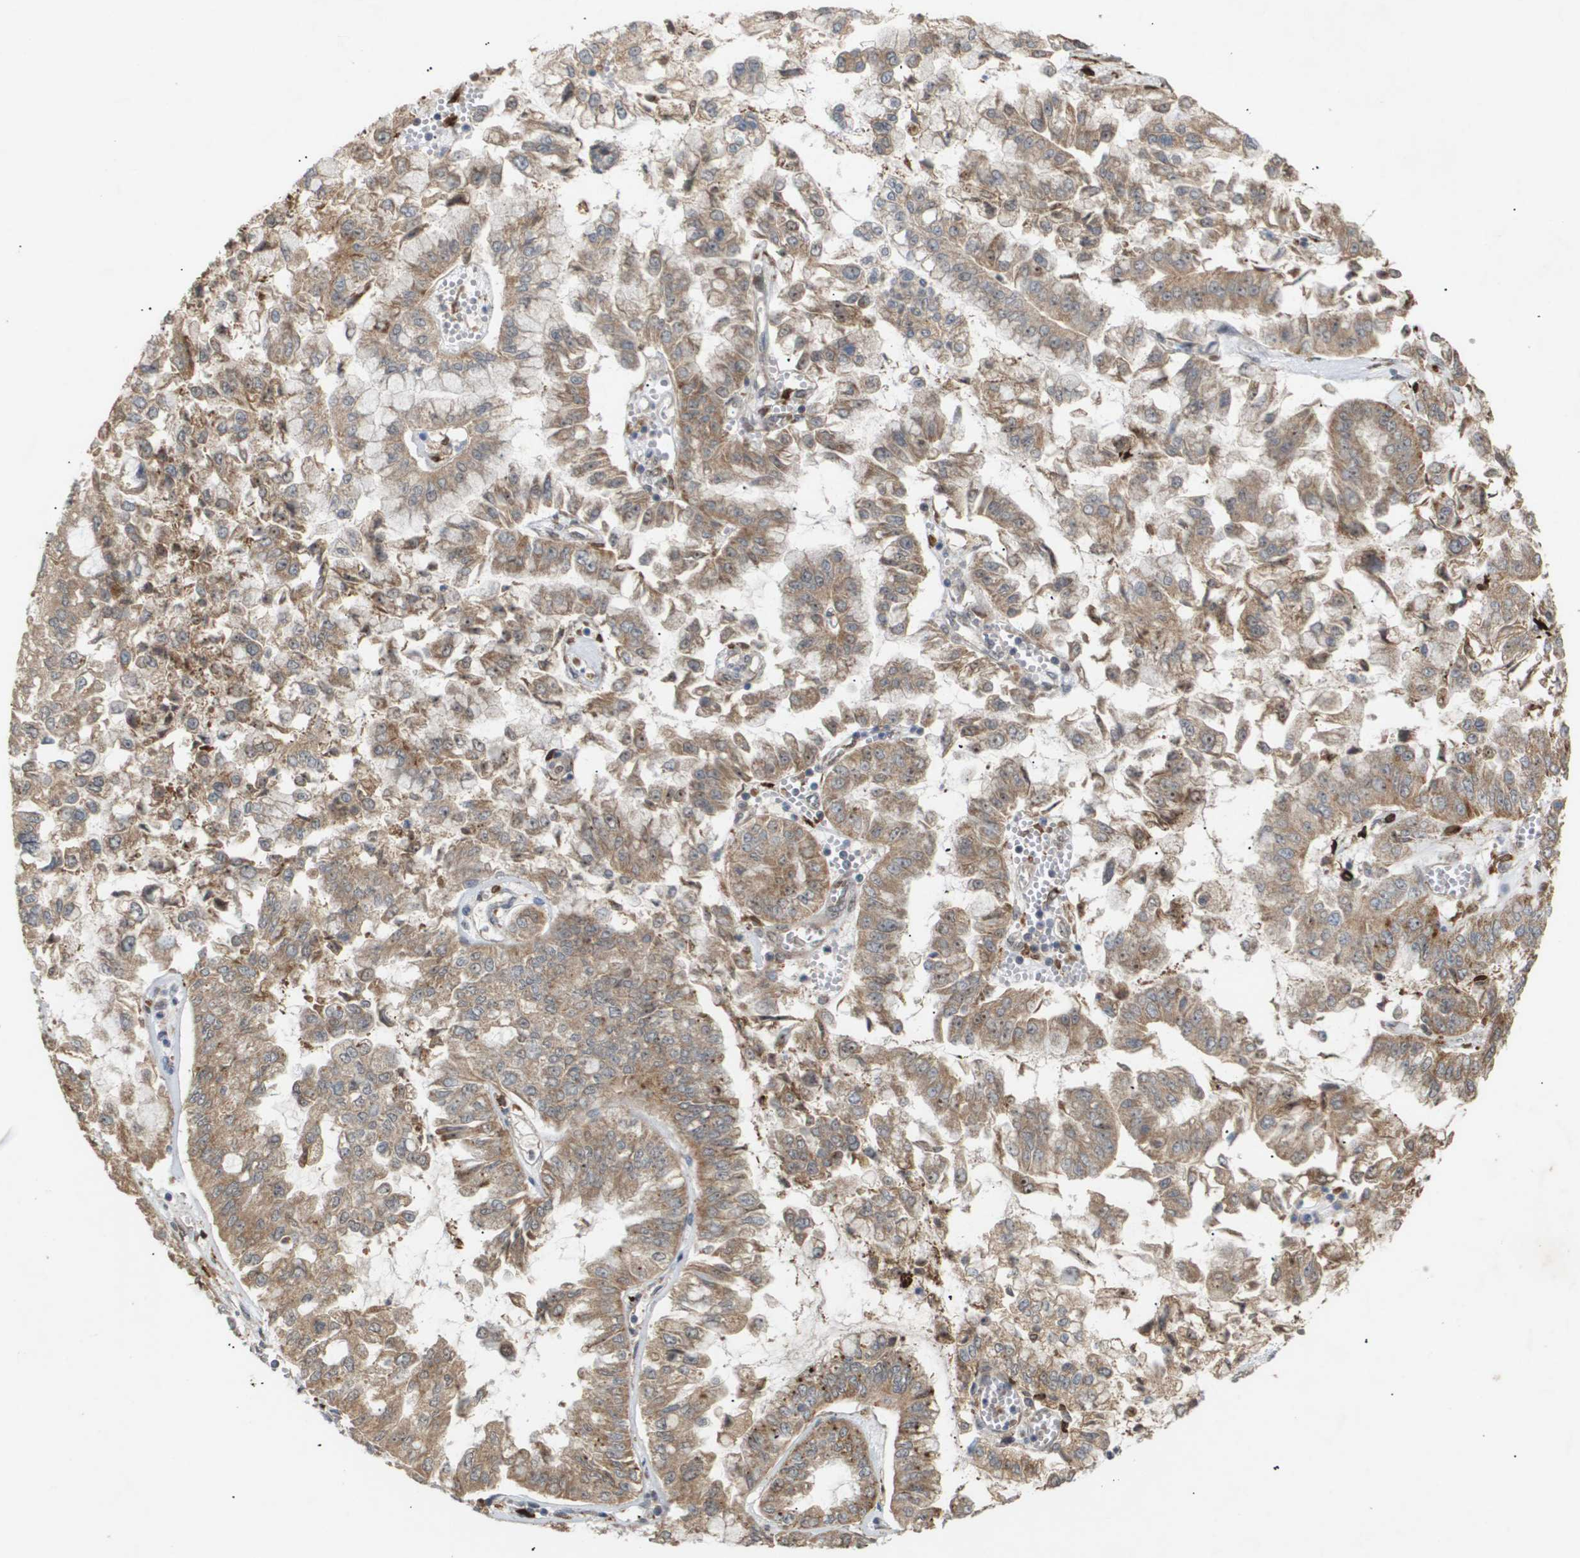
{"staining": {"intensity": "moderate", "quantity": ">75%", "location": "cytoplasmic/membranous"}, "tissue": "liver cancer", "cell_type": "Tumor cells", "image_type": "cancer", "snomed": [{"axis": "morphology", "description": "Cholangiocarcinoma"}, {"axis": "topography", "description": "Liver"}], "caption": "Liver cholangiocarcinoma stained for a protein (brown) shows moderate cytoplasmic/membranous positive staining in approximately >75% of tumor cells.", "gene": "PDGFB", "patient": {"sex": "female", "age": 79}}